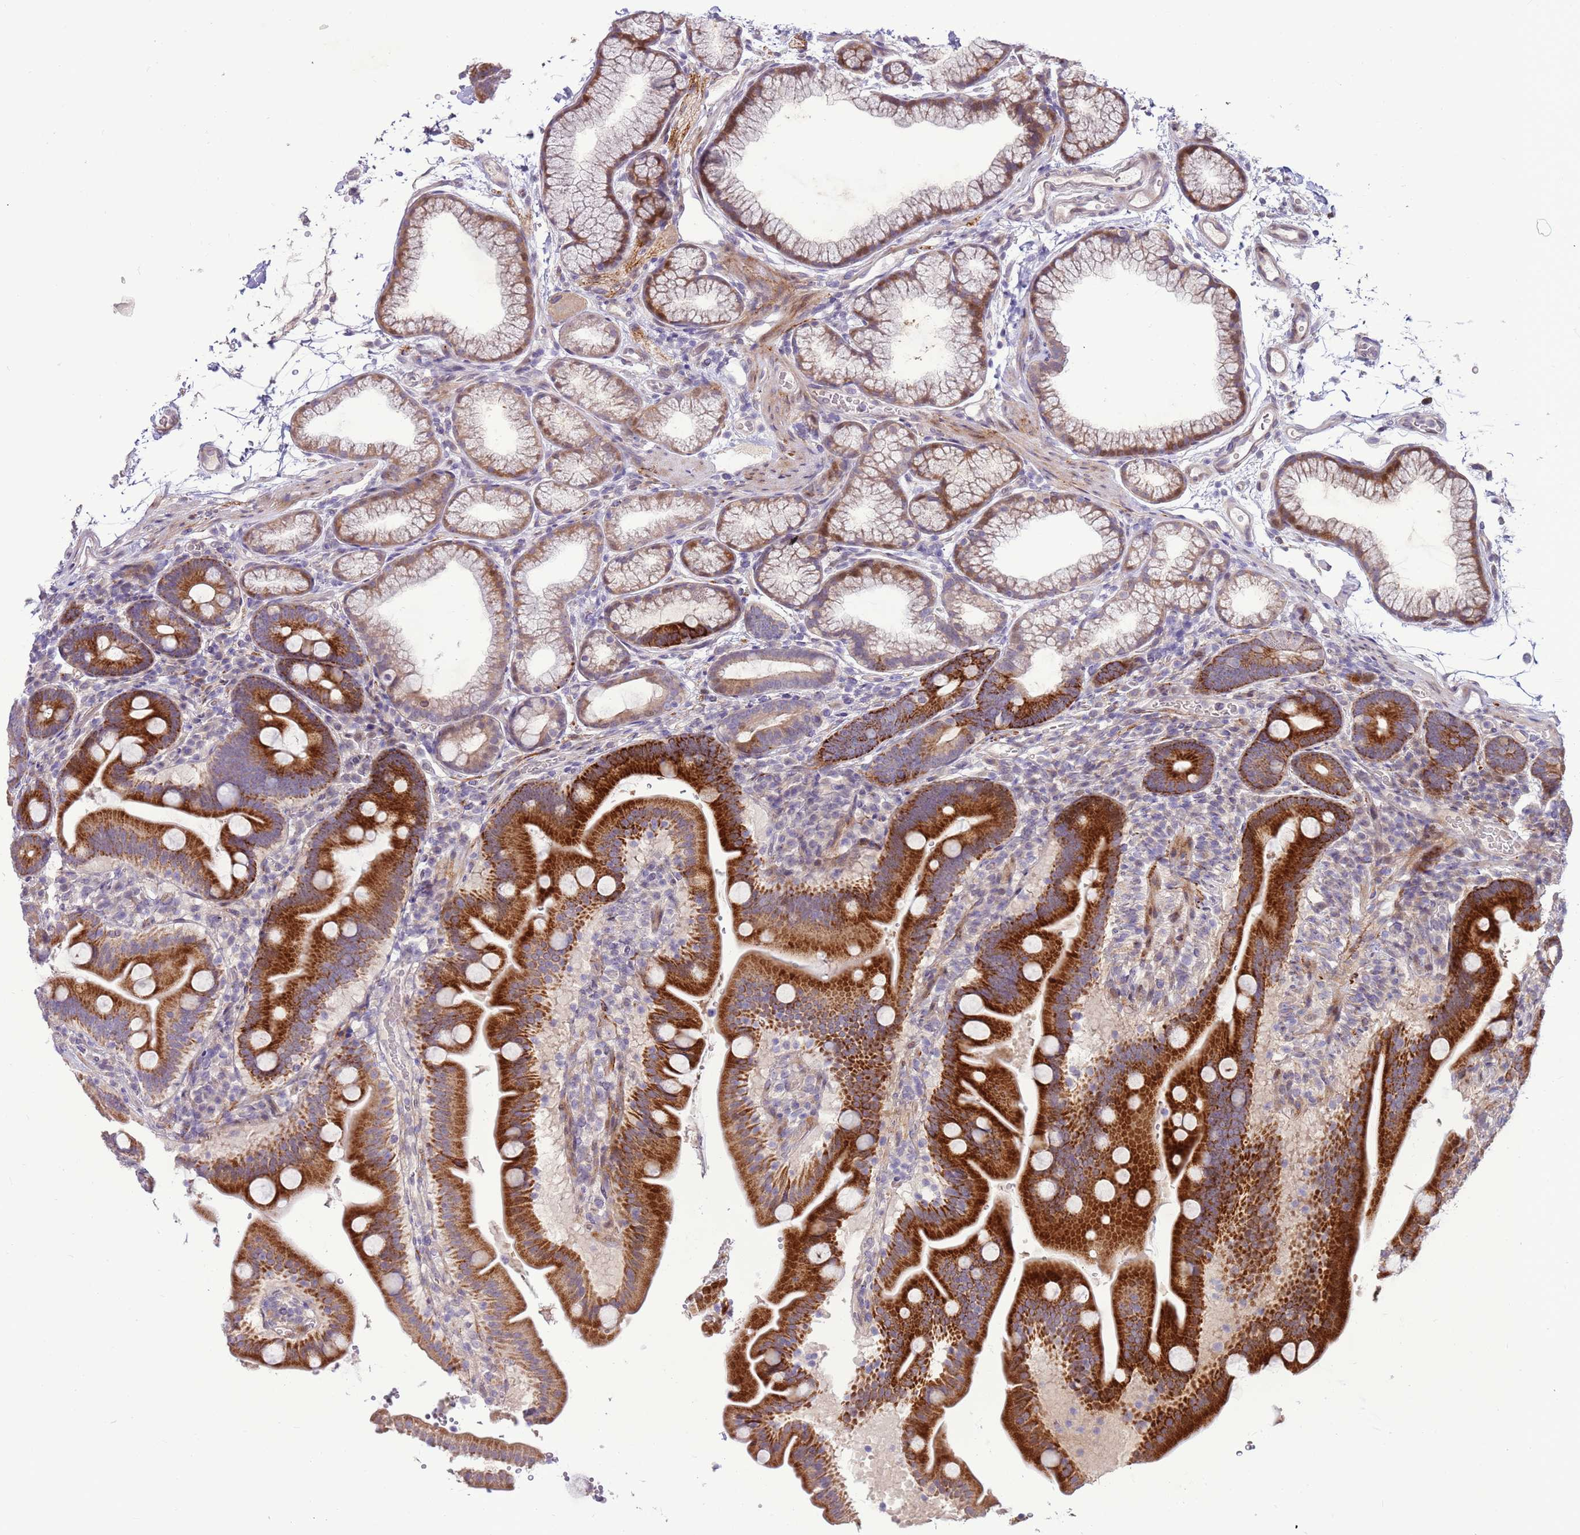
{"staining": {"intensity": "strong", "quantity": "25%-75%", "location": "cytoplasmic/membranous"}, "tissue": "duodenum", "cell_type": "Glandular cells", "image_type": "normal", "snomed": [{"axis": "morphology", "description": "Normal tissue, NOS"}, {"axis": "topography", "description": "Duodenum"}], "caption": "Normal duodenum demonstrates strong cytoplasmic/membranous staining in approximately 25%-75% of glandular cells (IHC, brightfield microscopy, high magnification)..", "gene": "LGI4", "patient": {"sex": "male", "age": 54}}